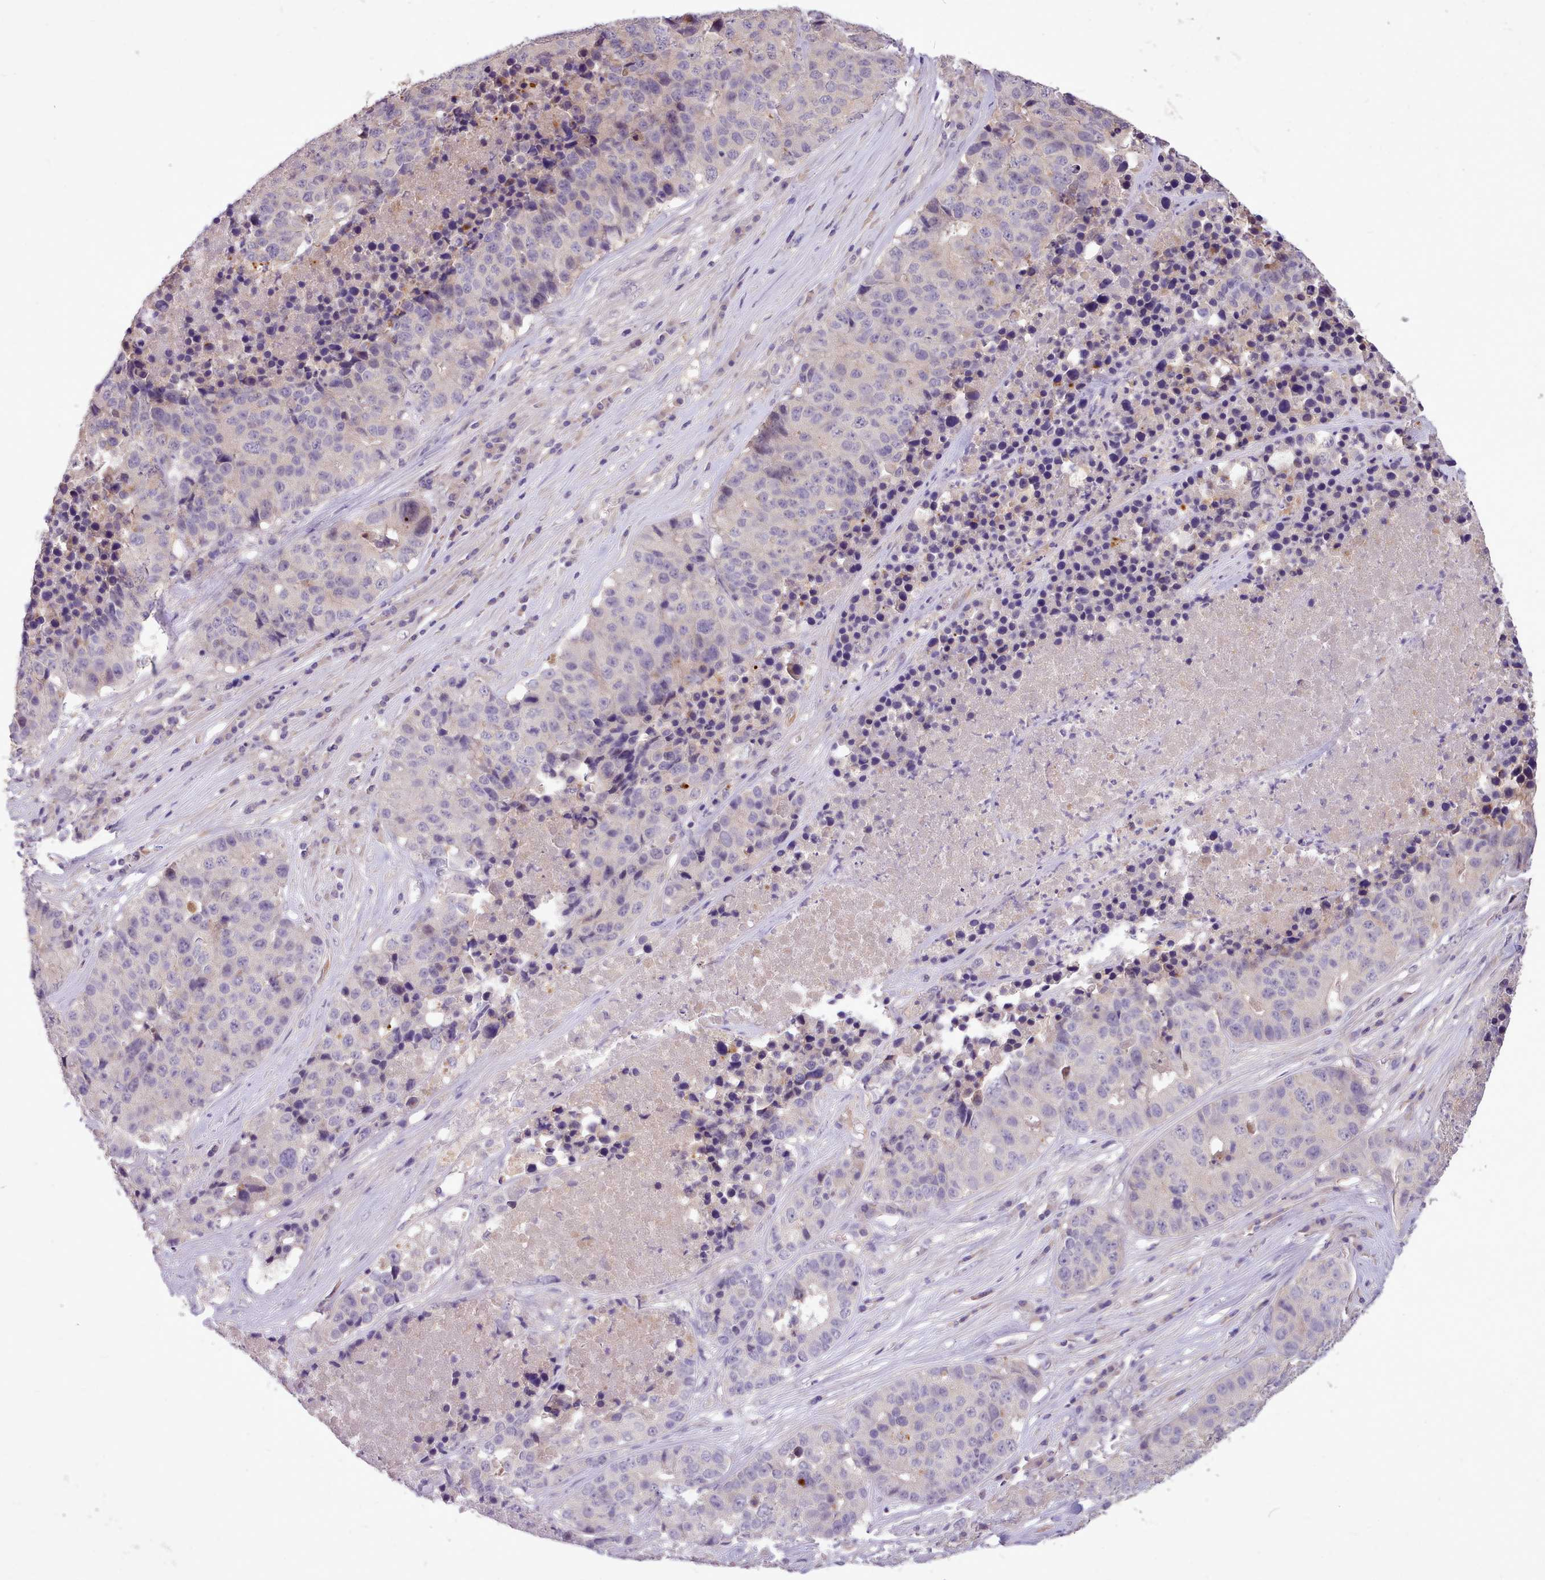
{"staining": {"intensity": "negative", "quantity": "none", "location": "none"}, "tissue": "stomach cancer", "cell_type": "Tumor cells", "image_type": "cancer", "snomed": [{"axis": "morphology", "description": "Adenocarcinoma, NOS"}, {"axis": "topography", "description": "Stomach"}], "caption": "Photomicrograph shows no significant protein positivity in tumor cells of stomach cancer.", "gene": "ZNF607", "patient": {"sex": "male", "age": 71}}